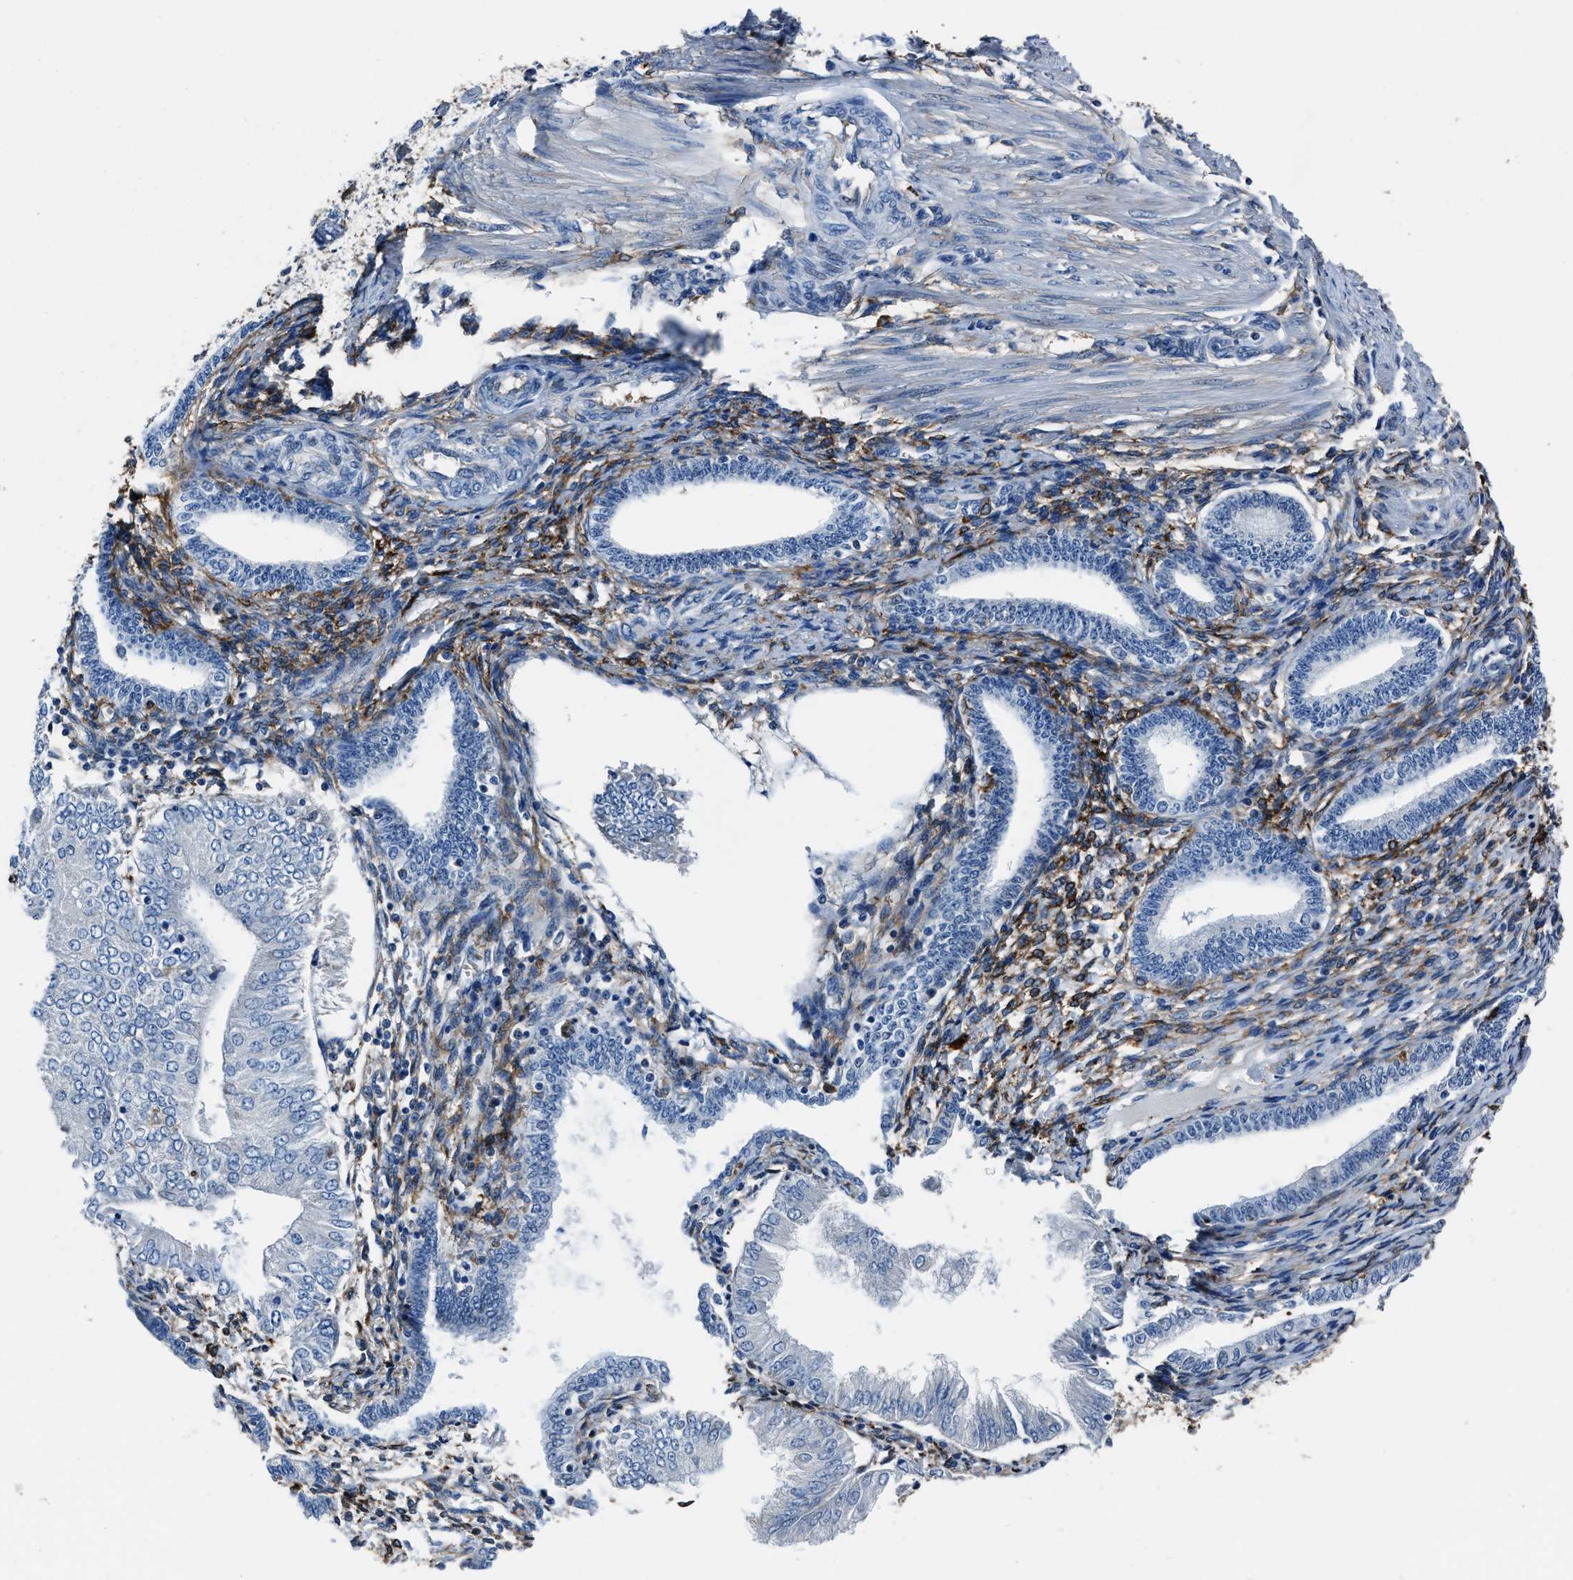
{"staining": {"intensity": "negative", "quantity": "none", "location": "none"}, "tissue": "endometrial cancer", "cell_type": "Tumor cells", "image_type": "cancer", "snomed": [{"axis": "morphology", "description": "Adenocarcinoma, NOS"}, {"axis": "topography", "description": "Endometrium"}], "caption": "Immunohistochemistry of adenocarcinoma (endometrial) shows no positivity in tumor cells. Brightfield microscopy of immunohistochemistry stained with DAB (3,3'-diaminobenzidine) (brown) and hematoxylin (blue), captured at high magnification.", "gene": "FTL", "patient": {"sex": "female", "age": 53}}